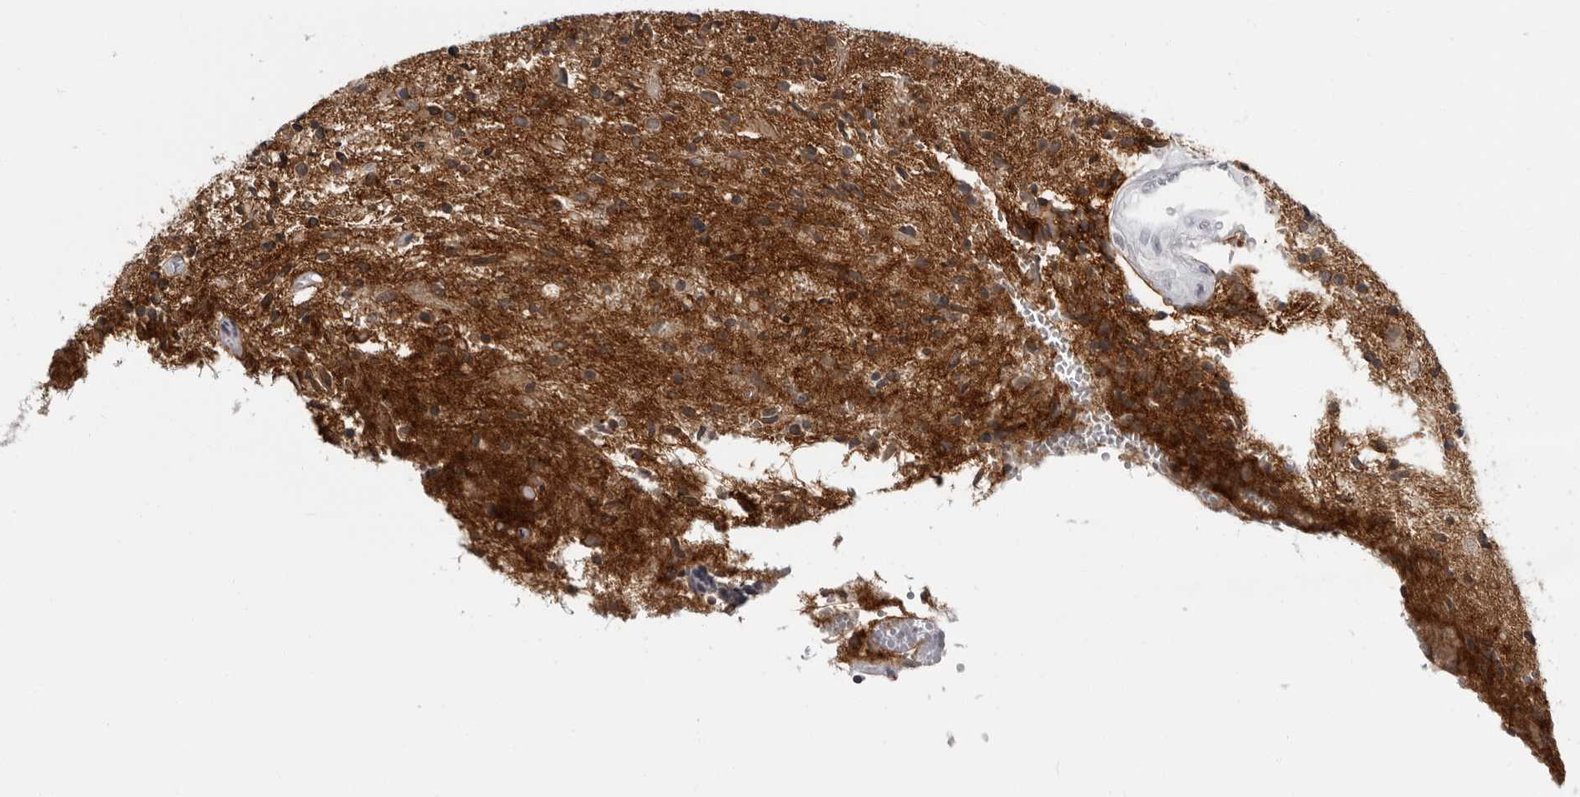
{"staining": {"intensity": "moderate", "quantity": ">75%", "location": "cytoplasmic/membranous"}, "tissue": "glioma", "cell_type": "Tumor cells", "image_type": "cancer", "snomed": [{"axis": "morphology", "description": "Glioma, malignant, High grade"}, {"axis": "topography", "description": "Brain"}], "caption": "Protein expression analysis of glioma reveals moderate cytoplasmic/membranous expression in approximately >75% of tumor cells. Nuclei are stained in blue.", "gene": "HEPACAM", "patient": {"sex": "male", "age": 72}}